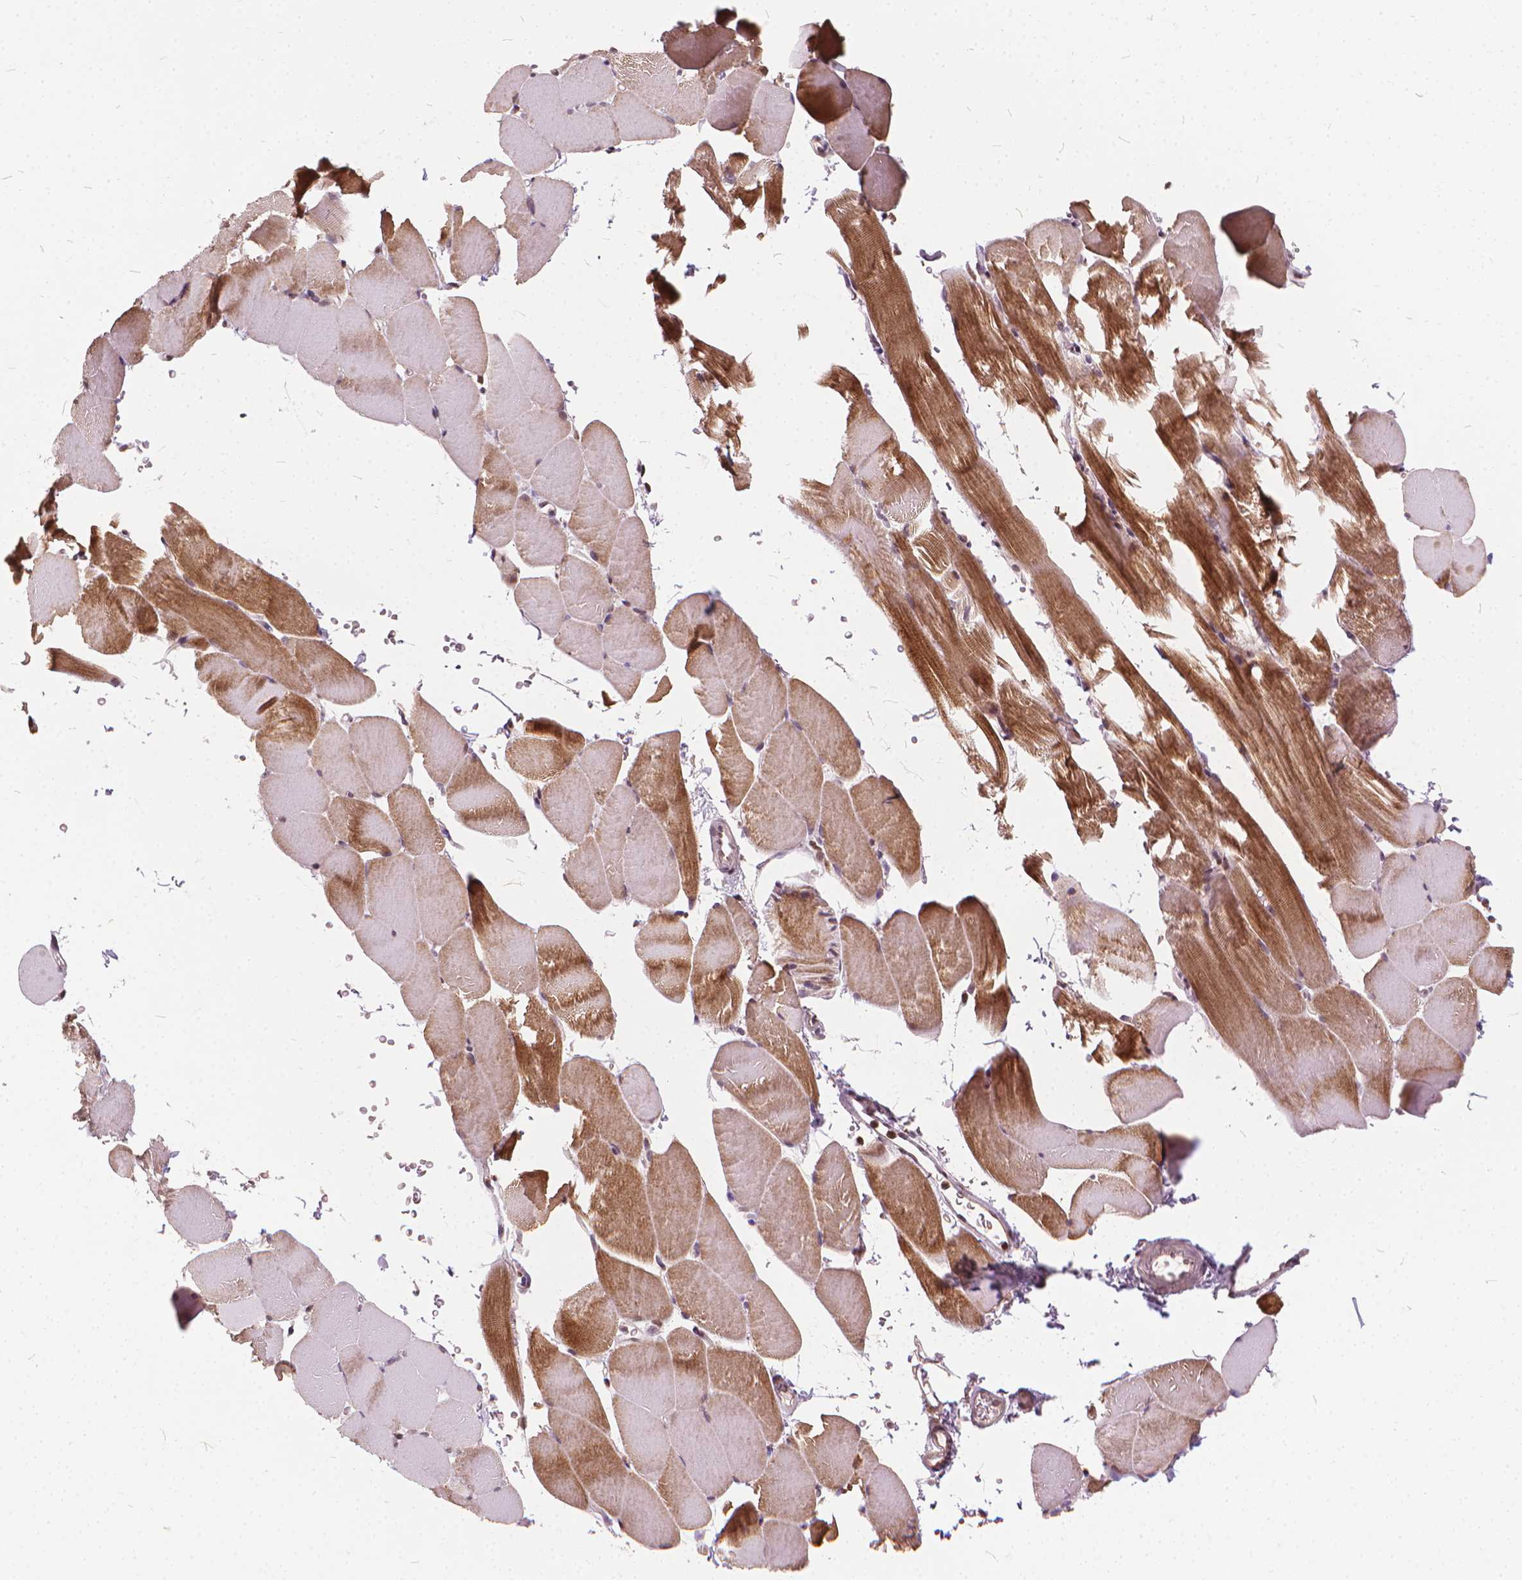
{"staining": {"intensity": "moderate", "quantity": "25%-75%", "location": "cytoplasmic/membranous"}, "tissue": "skeletal muscle", "cell_type": "Myocytes", "image_type": "normal", "snomed": [{"axis": "morphology", "description": "Normal tissue, NOS"}, {"axis": "topography", "description": "Skeletal muscle"}], "caption": "Human skeletal muscle stained for a protein (brown) displays moderate cytoplasmic/membranous positive staining in approximately 25%-75% of myocytes.", "gene": "STAT5B", "patient": {"sex": "female", "age": 37}}